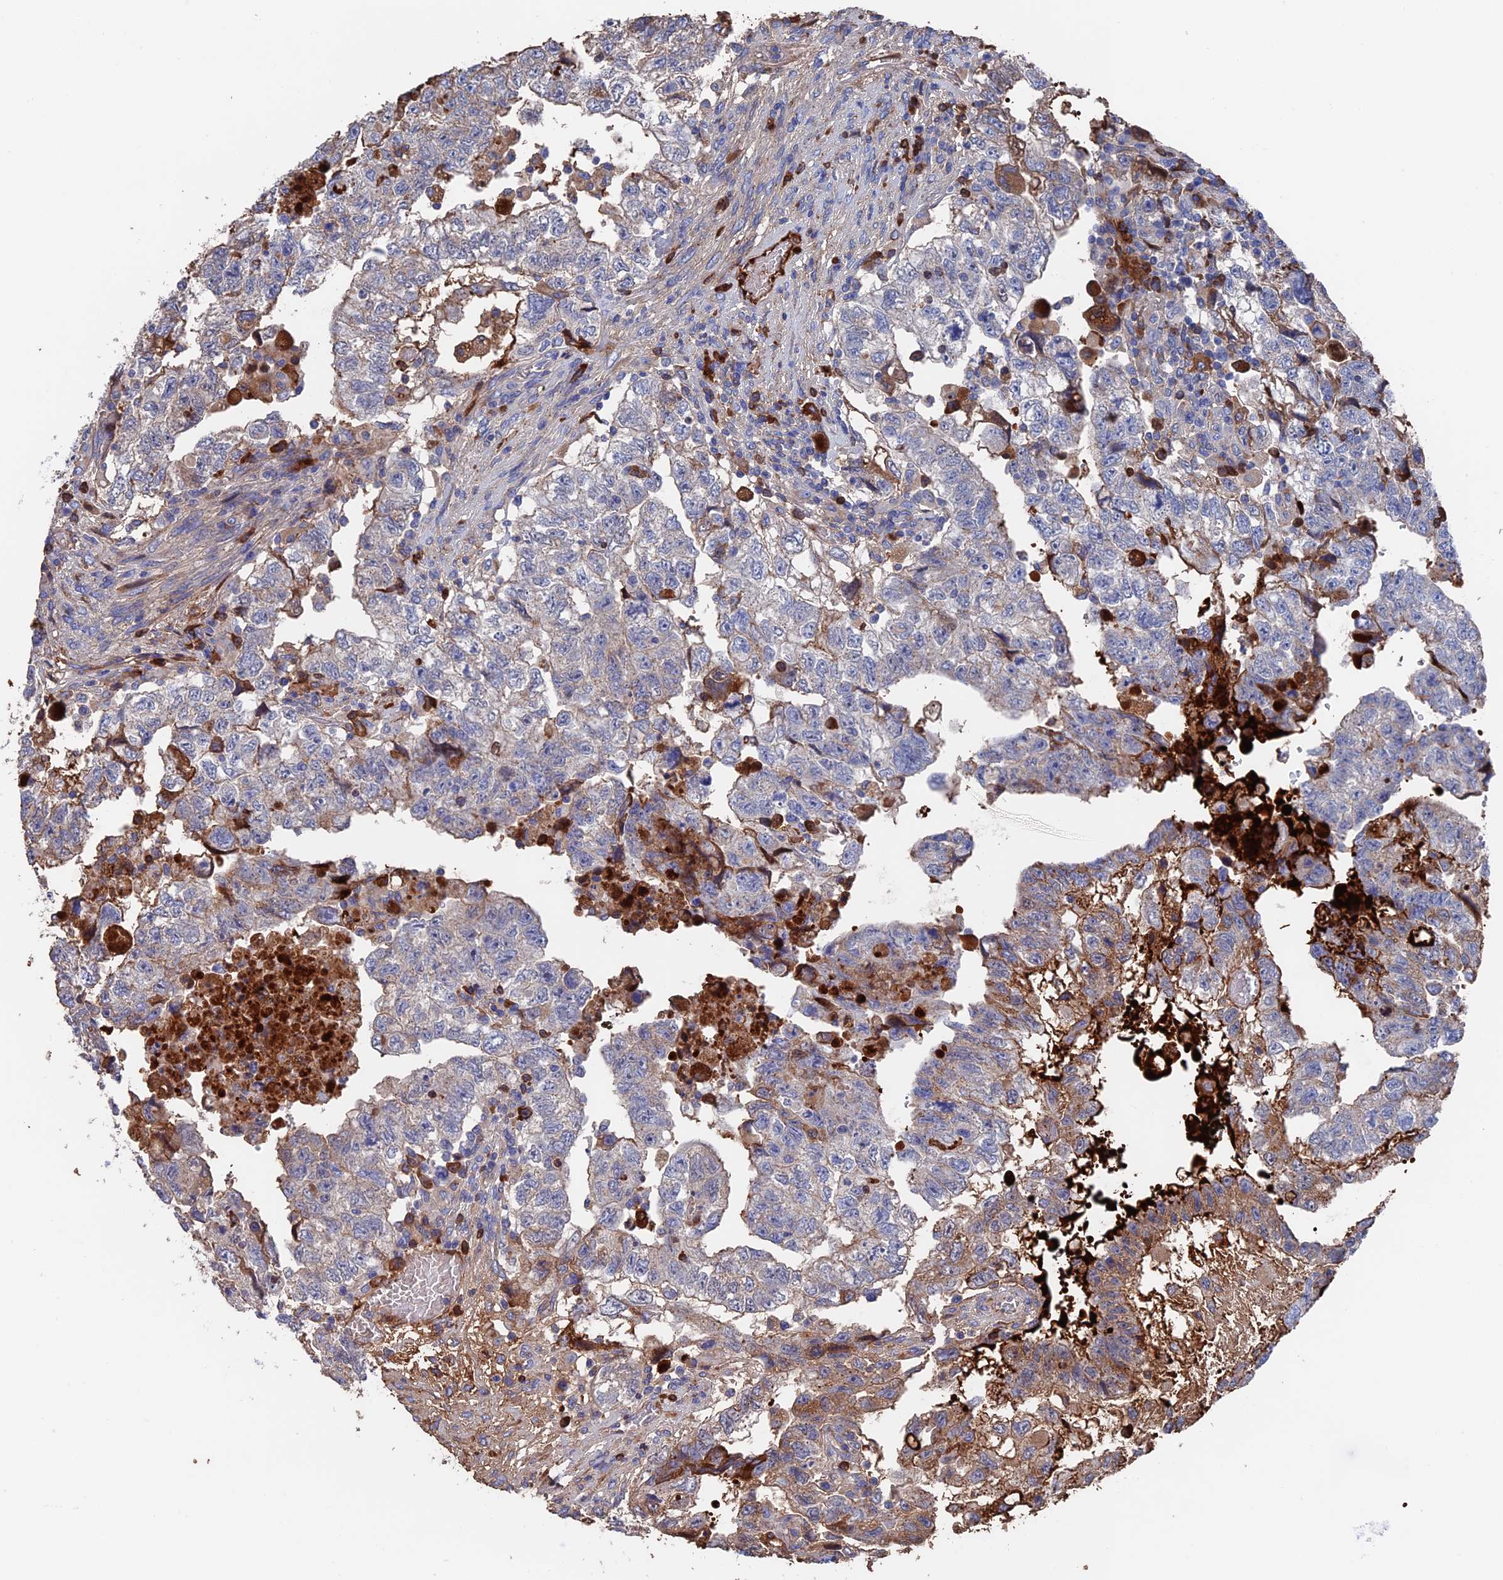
{"staining": {"intensity": "moderate", "quantity": "<25%", "location": "cytoplasmic/membranous"}, "tissue": "testis cancer", "cell_type": "Tumor cells", "image_type": "cancer", "snomed": [{"axis": "morphology", "description": "Carcinoma, Embryonal, NOS"}, {"axis": "topography", "description": "Testis"}], "caption": "Human testis cancer stained with a protein marker reveals moderate staining in tumor cells.", "gene": "HPF1", "patient": {"sex": "male", "age": 36}}